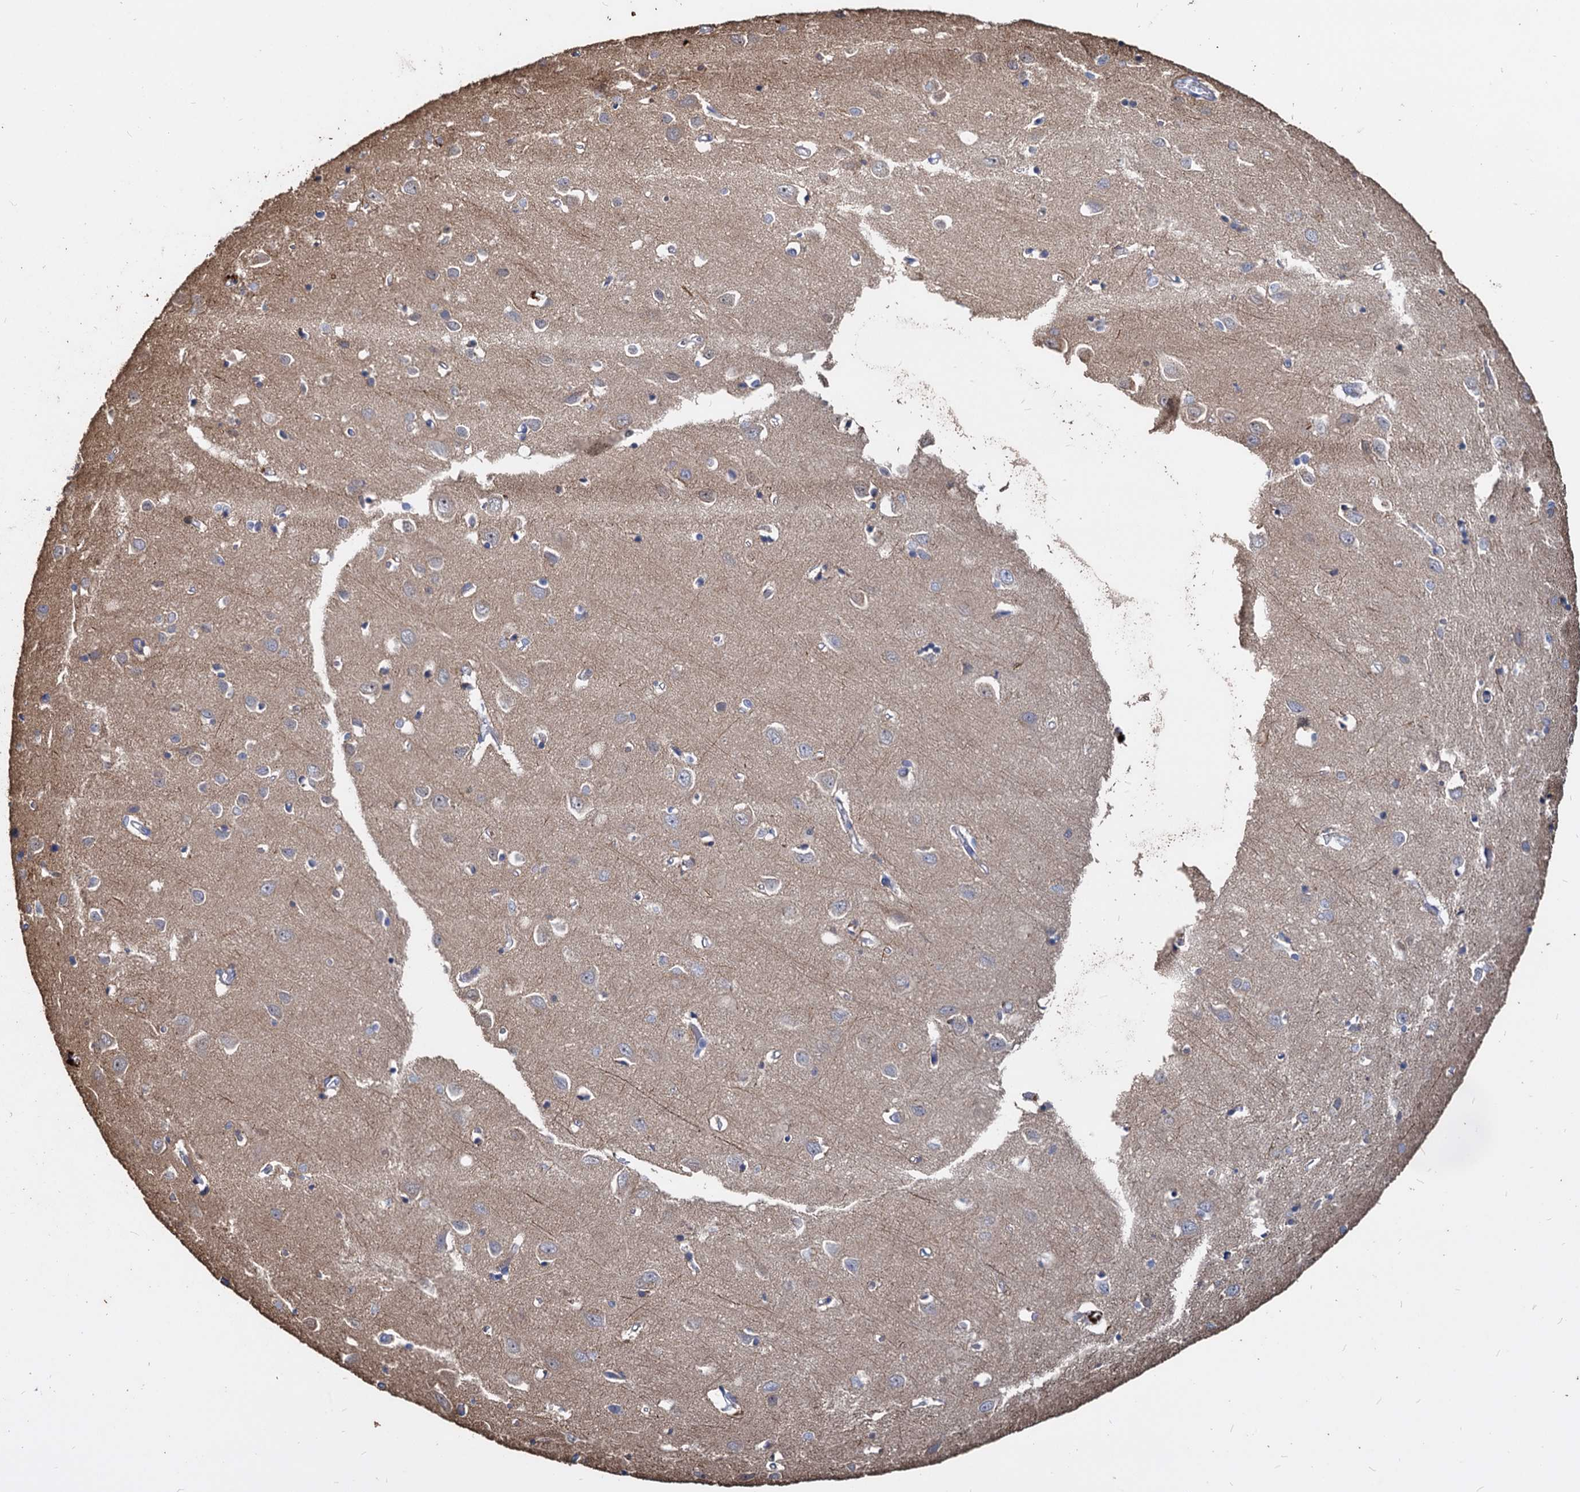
{"staining": {"intensity": "negative", "quantity": "none", "location": "none"}, "tissue": "cerebral cortex", "cell_type": "Endothelial cells", "image_type": "normal", "snomed": [{"axis": "morphology", "description": "Normal tissue, NOS"}, {"axis": "topography", "description": "Cerebral cortex"}], "caption": "This image is of normal cerebral cortex stained with immunohistochemistry (IHC) to label a protein in brown with the nuclei are counter-stained blue. There is no positivity in endothelial cells.", "gene": "DEPDC4", "patient": {"sex": "female", "age": 64}}